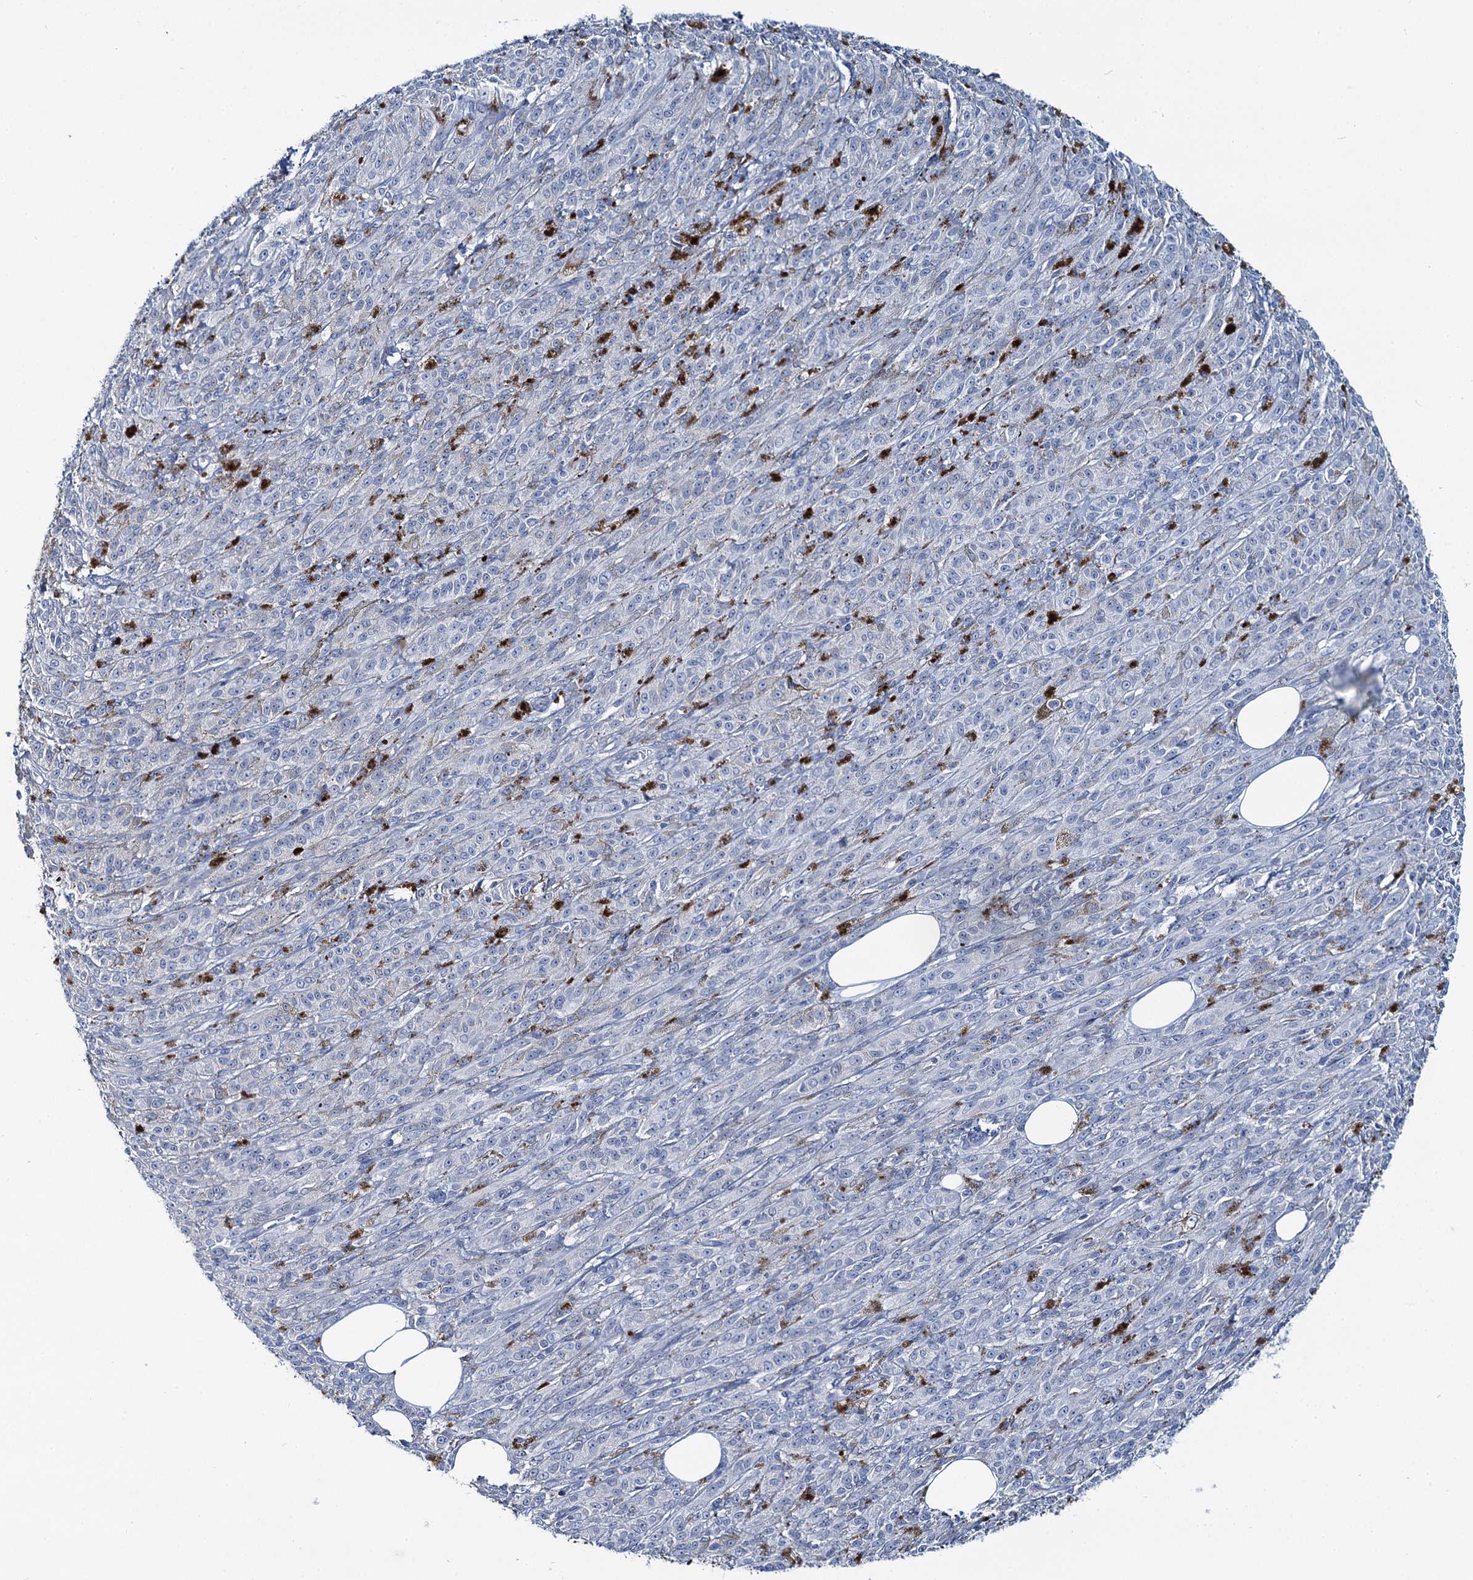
{"staining": {"intensity": "negative", "quantity": "none", "location": "none"}, "tissue": "melanoma", "cell_type": "Tumor cells", "image_type": "cancer", "snomed": [{"axis": "morphology", "description": "Malignant melanoma, NOS"}, {"axis": "topography", "description": "Skin"}], "caption": "Melanoma was stained to show a protein in brown. There is no significant positivity in tumor cells.", "gene": "TOX3", "patient": {"sex": "female", "age": 52}}